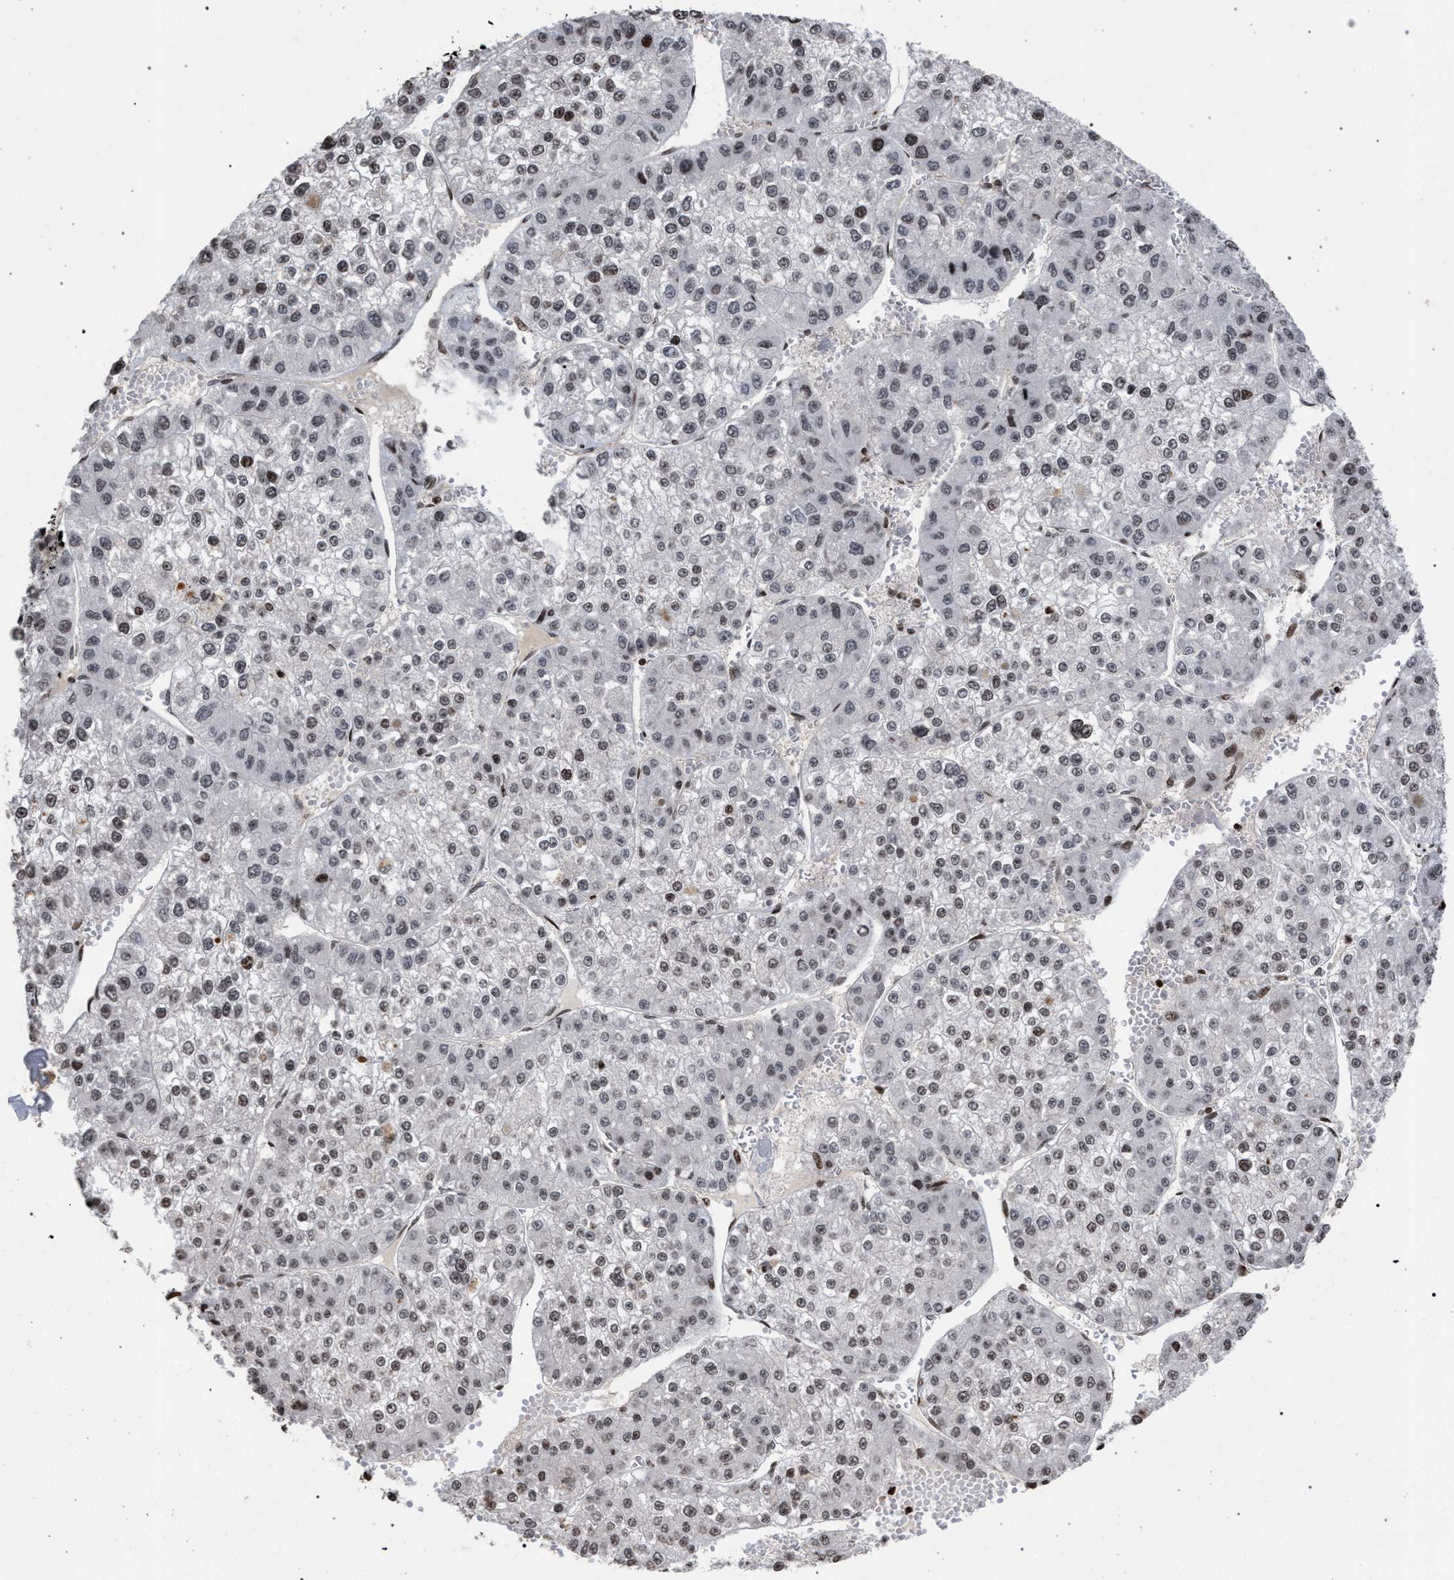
{"staining": {"intensity": "weak", "quantity": "25%-75%", "location": "nuclear"}, "tissue": "liver cancer", "cell_type": "Tumor cells", "image_type": "cancer", "snomed": [{"axis": "morphology", "description": "Carcinoma, Hepatocellular, NOS"}, {"axis": "topography", "description": "Liver"}], "caption": "The micrograph exhibits staining of liver cancer (hepatocellular carcinoma), revealing weak nuclear protein staining (brown color) within tumor cells.", "gene": "FOXD3", "patient": {"sex": "female", "age": 73}}